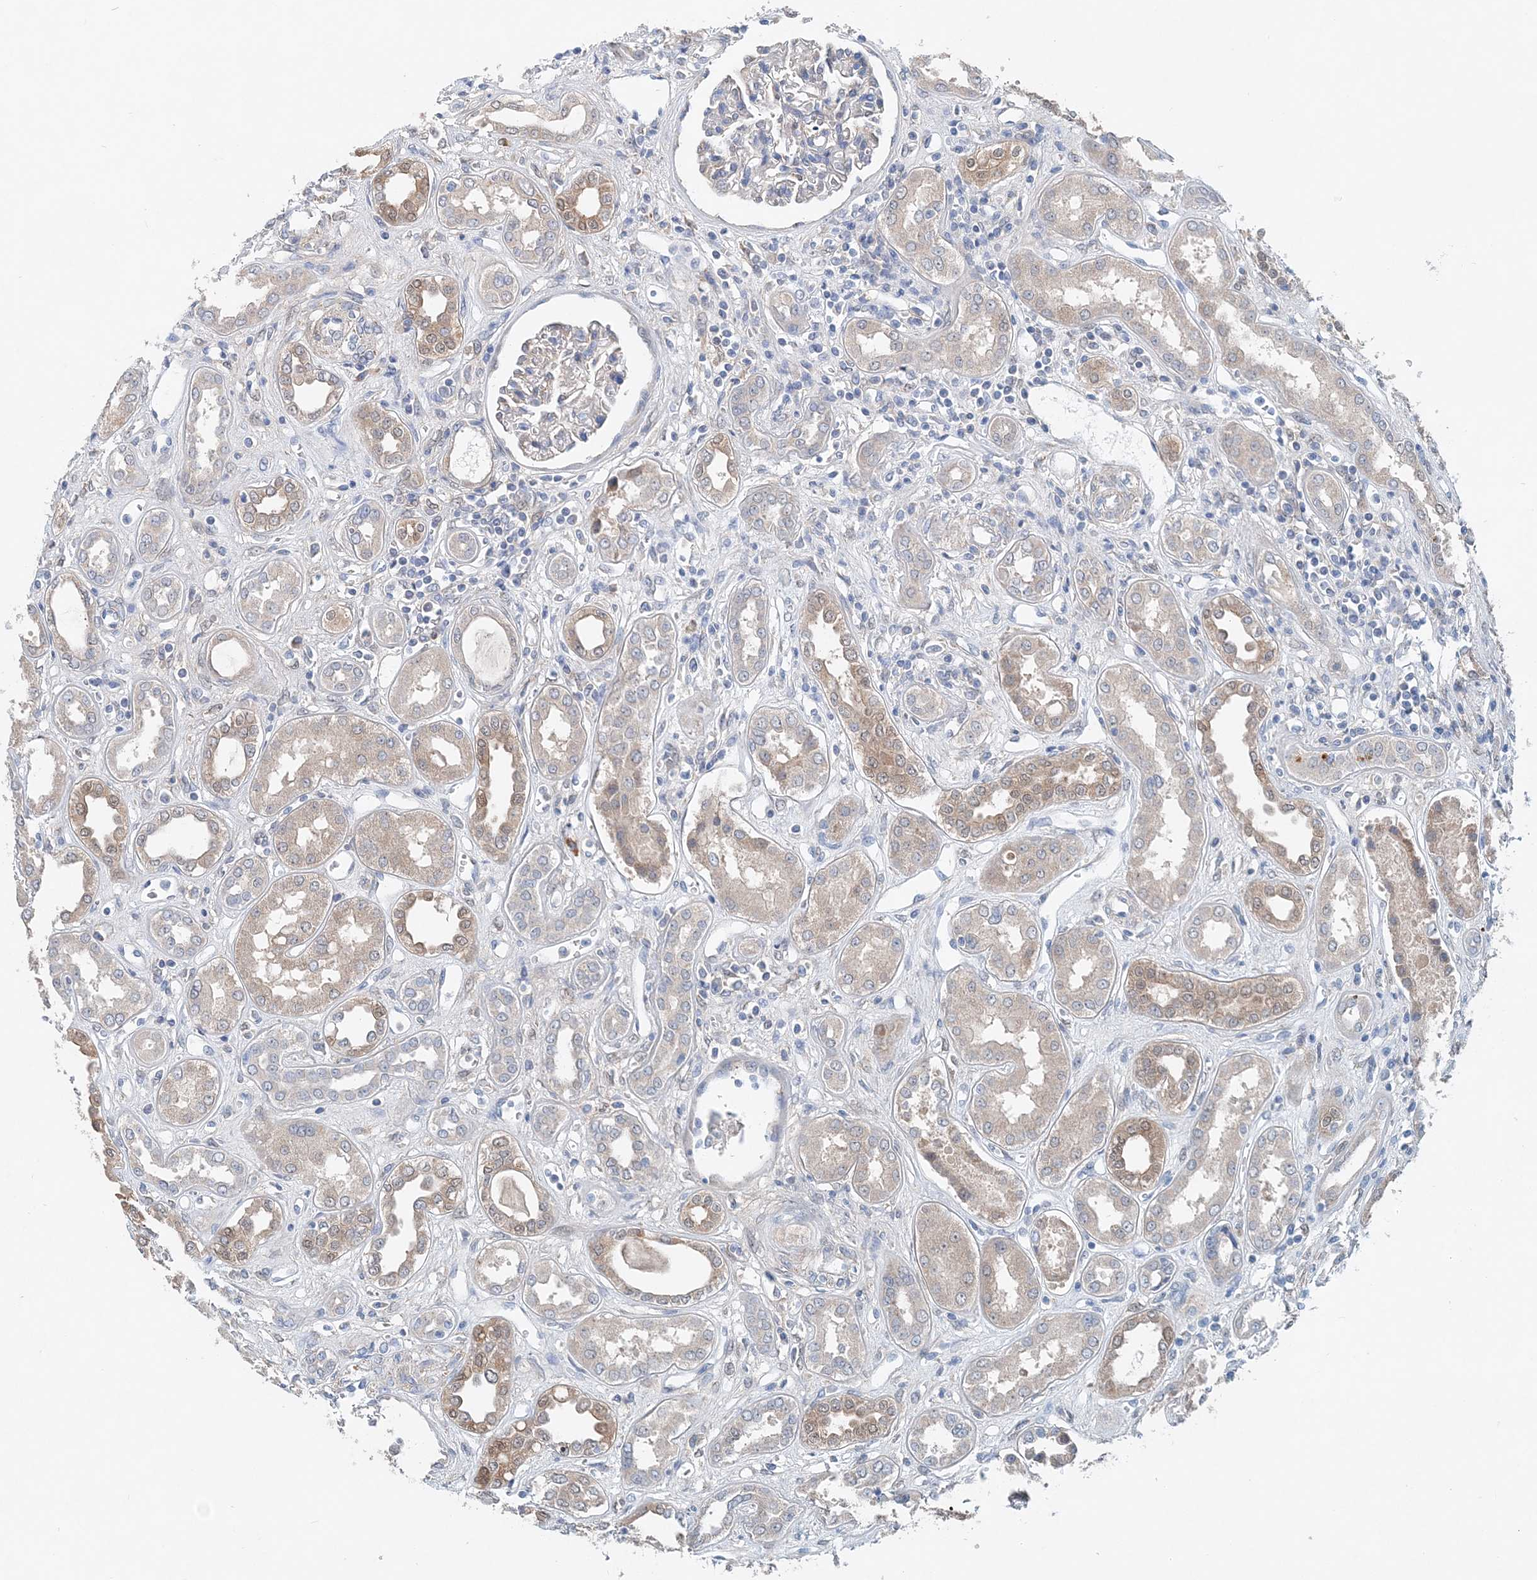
{"staining": {"intensity": "moderate", "quantity": "<25%", "location": "cytoplasmic/membranous"}, "tissue": "kidney", "cell_type": "Cells in glomeruli", "image_type": "normal", "snomed": [{"axis": "morphology", "description": "Normal tissue, NOS"}, {"axis": "topography", "description": "Kidney"}], "caption": "Immunohistochemistry (IHC) of benign kidney shows low levels of moderate cytoplasmic/membranous expression in approximately <25% of cells in glomeruli.", "gene": "PFN2", "patient": {"sex": "male", "age": 59}}